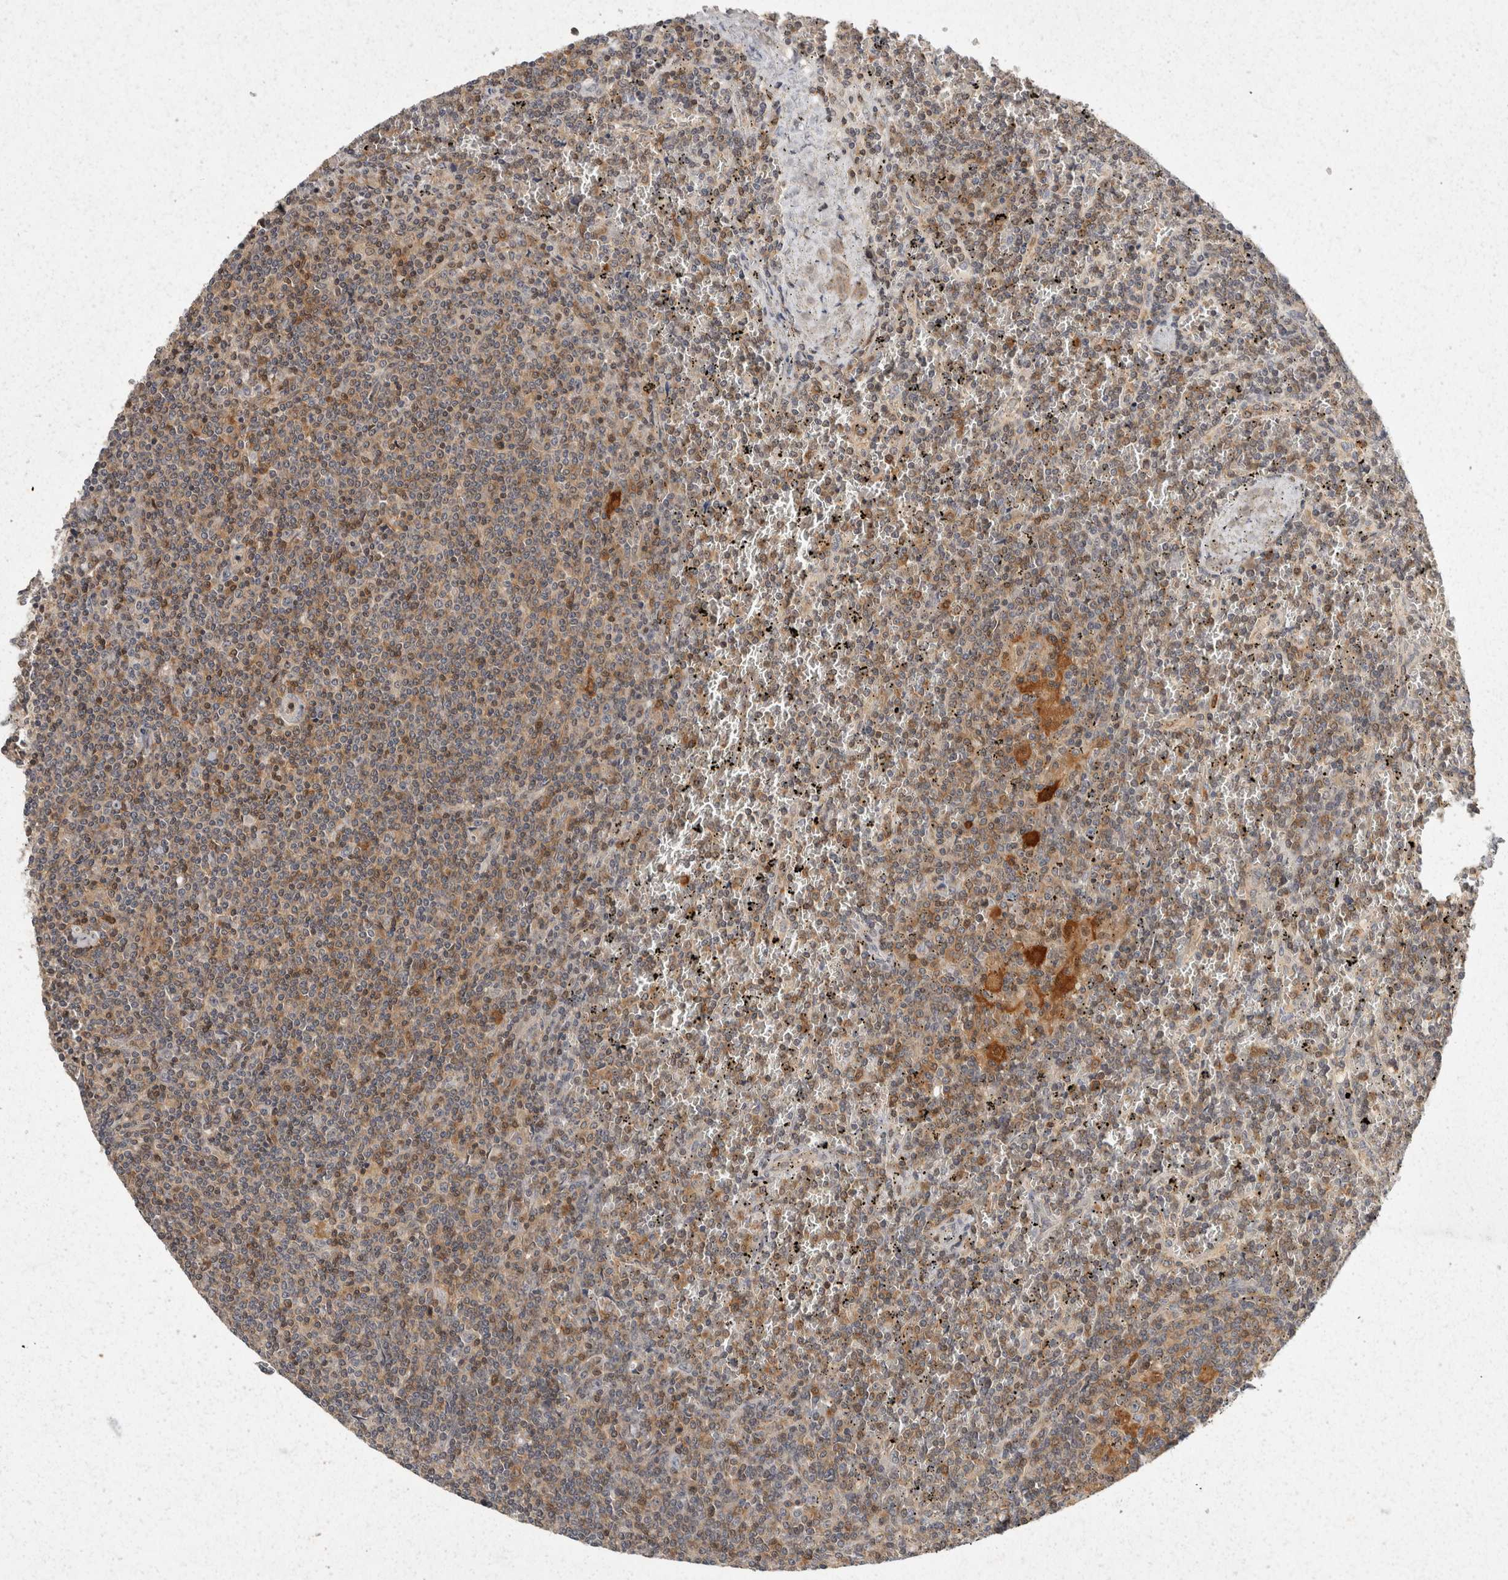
{"staining": {"intensity": "weak", "quantity": "25%-75%", "location": "cytoplasmic/membranous"}, "tissue": "lymphoma", "cell_type": "Tumor cells", "image_type": "cancer", "snomed": [{"axis": "morphology", "description": "Malignant lymphoma, non-Hodgkin's type, Low grade"}, {"axis": "topography", "description": "Spleen"}], "caption": "IHC (DAB) staining of low-grade malignant lymphoma, non-Hodgkin's type exhibits weak cytoplasmic/membranous protein expression in about 25%-75% of tumor cells. The protein is shown in brown color, while the nuclei are stained blue.", "gene": "ACAT2", "patient": {"sex": "female", "age": 19}}